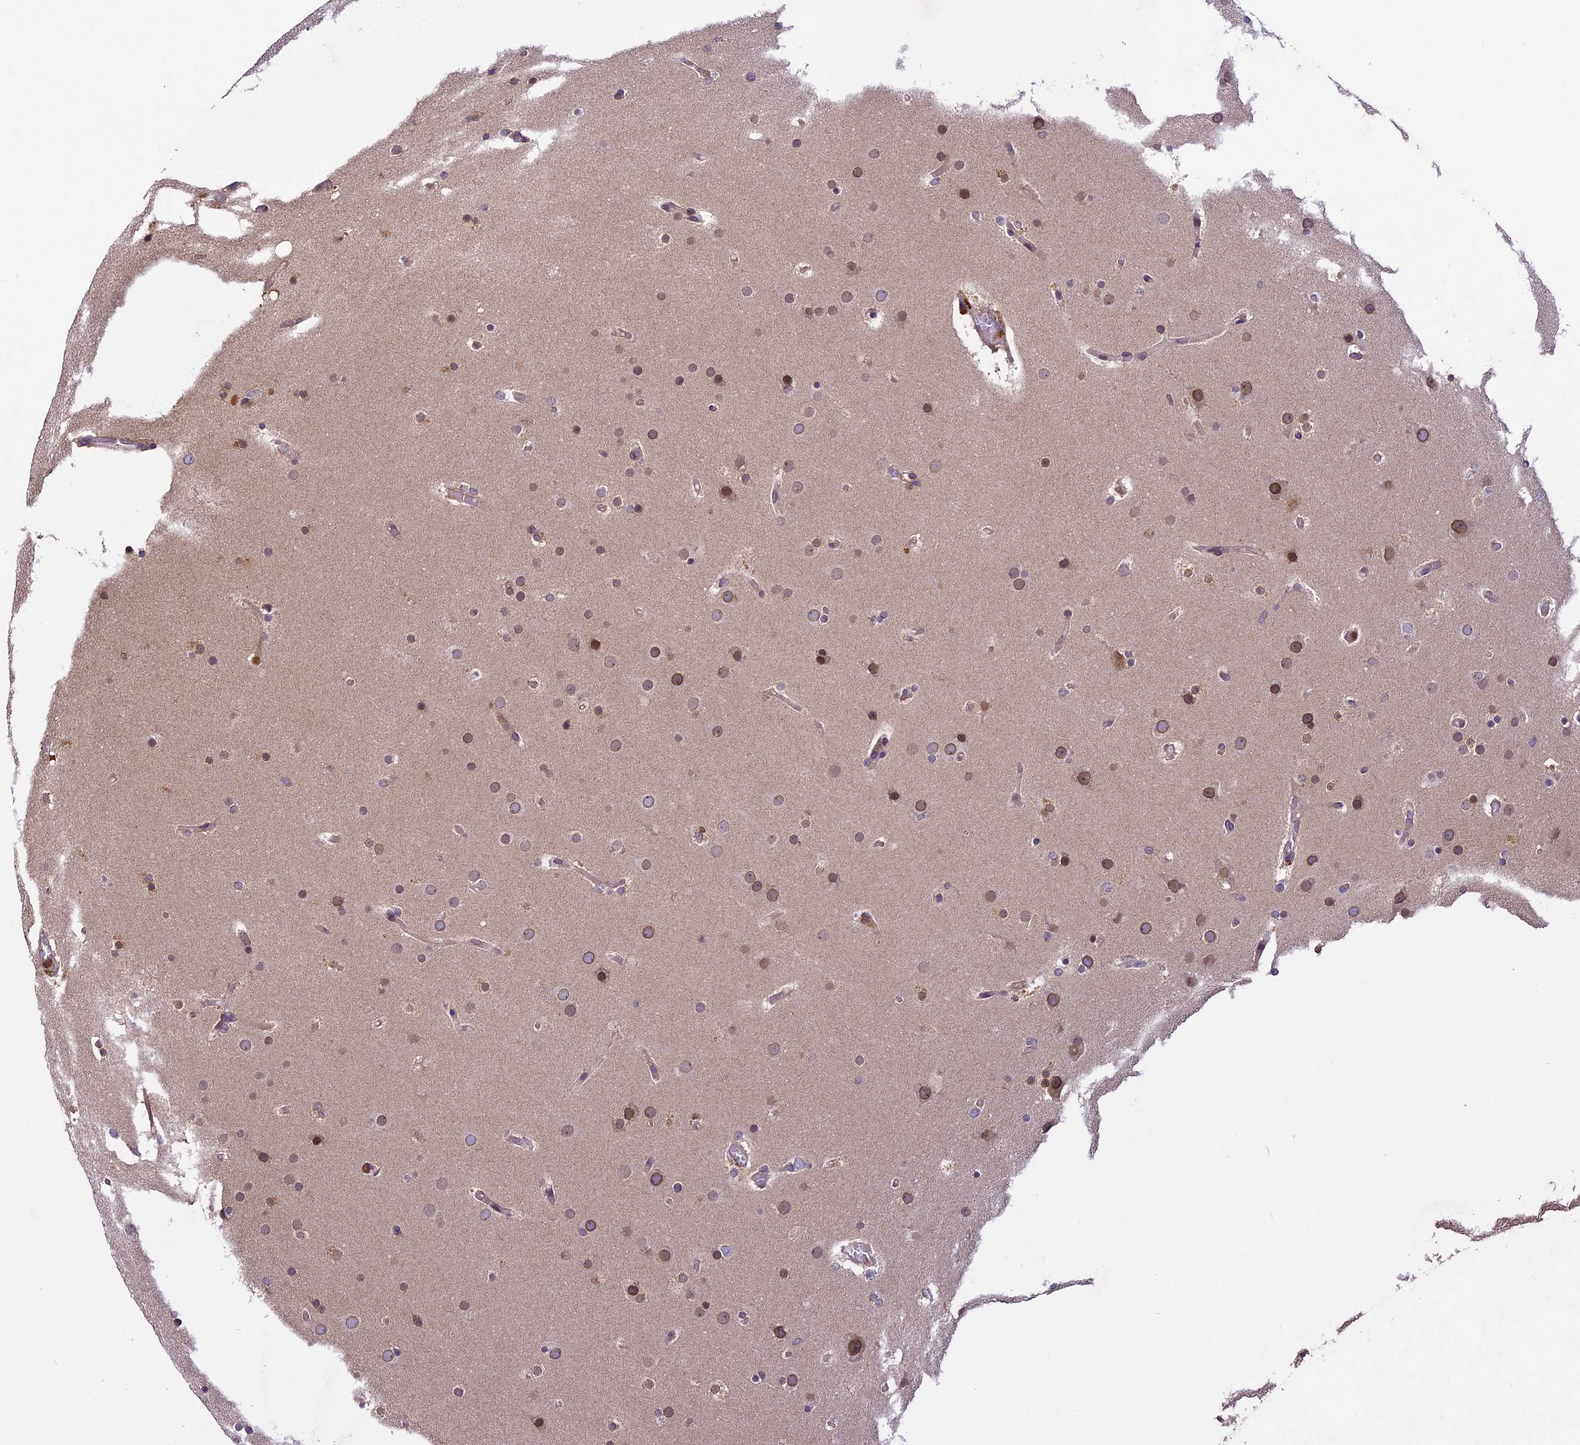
{"staining": {"intensity": "moderate", "quantity": "25%-75%", "location": "nuclear"}, "tissue": "glioma", "cell_type": "Tumor cells", "image_type": "cancer", "snomed": [{"axis": "morphology", "description": "Glioma, malignant, High grade"}, {"axis": "topography", "description": "Cerebral cortex"}], "caption": "Tumor cells display medium levels of moderate nuclear expression in approximately 25%-75% of cells in malignant high-grade glioma.", "gene": "CCDC125", "patient": {"sex": "female", "age": 36}}